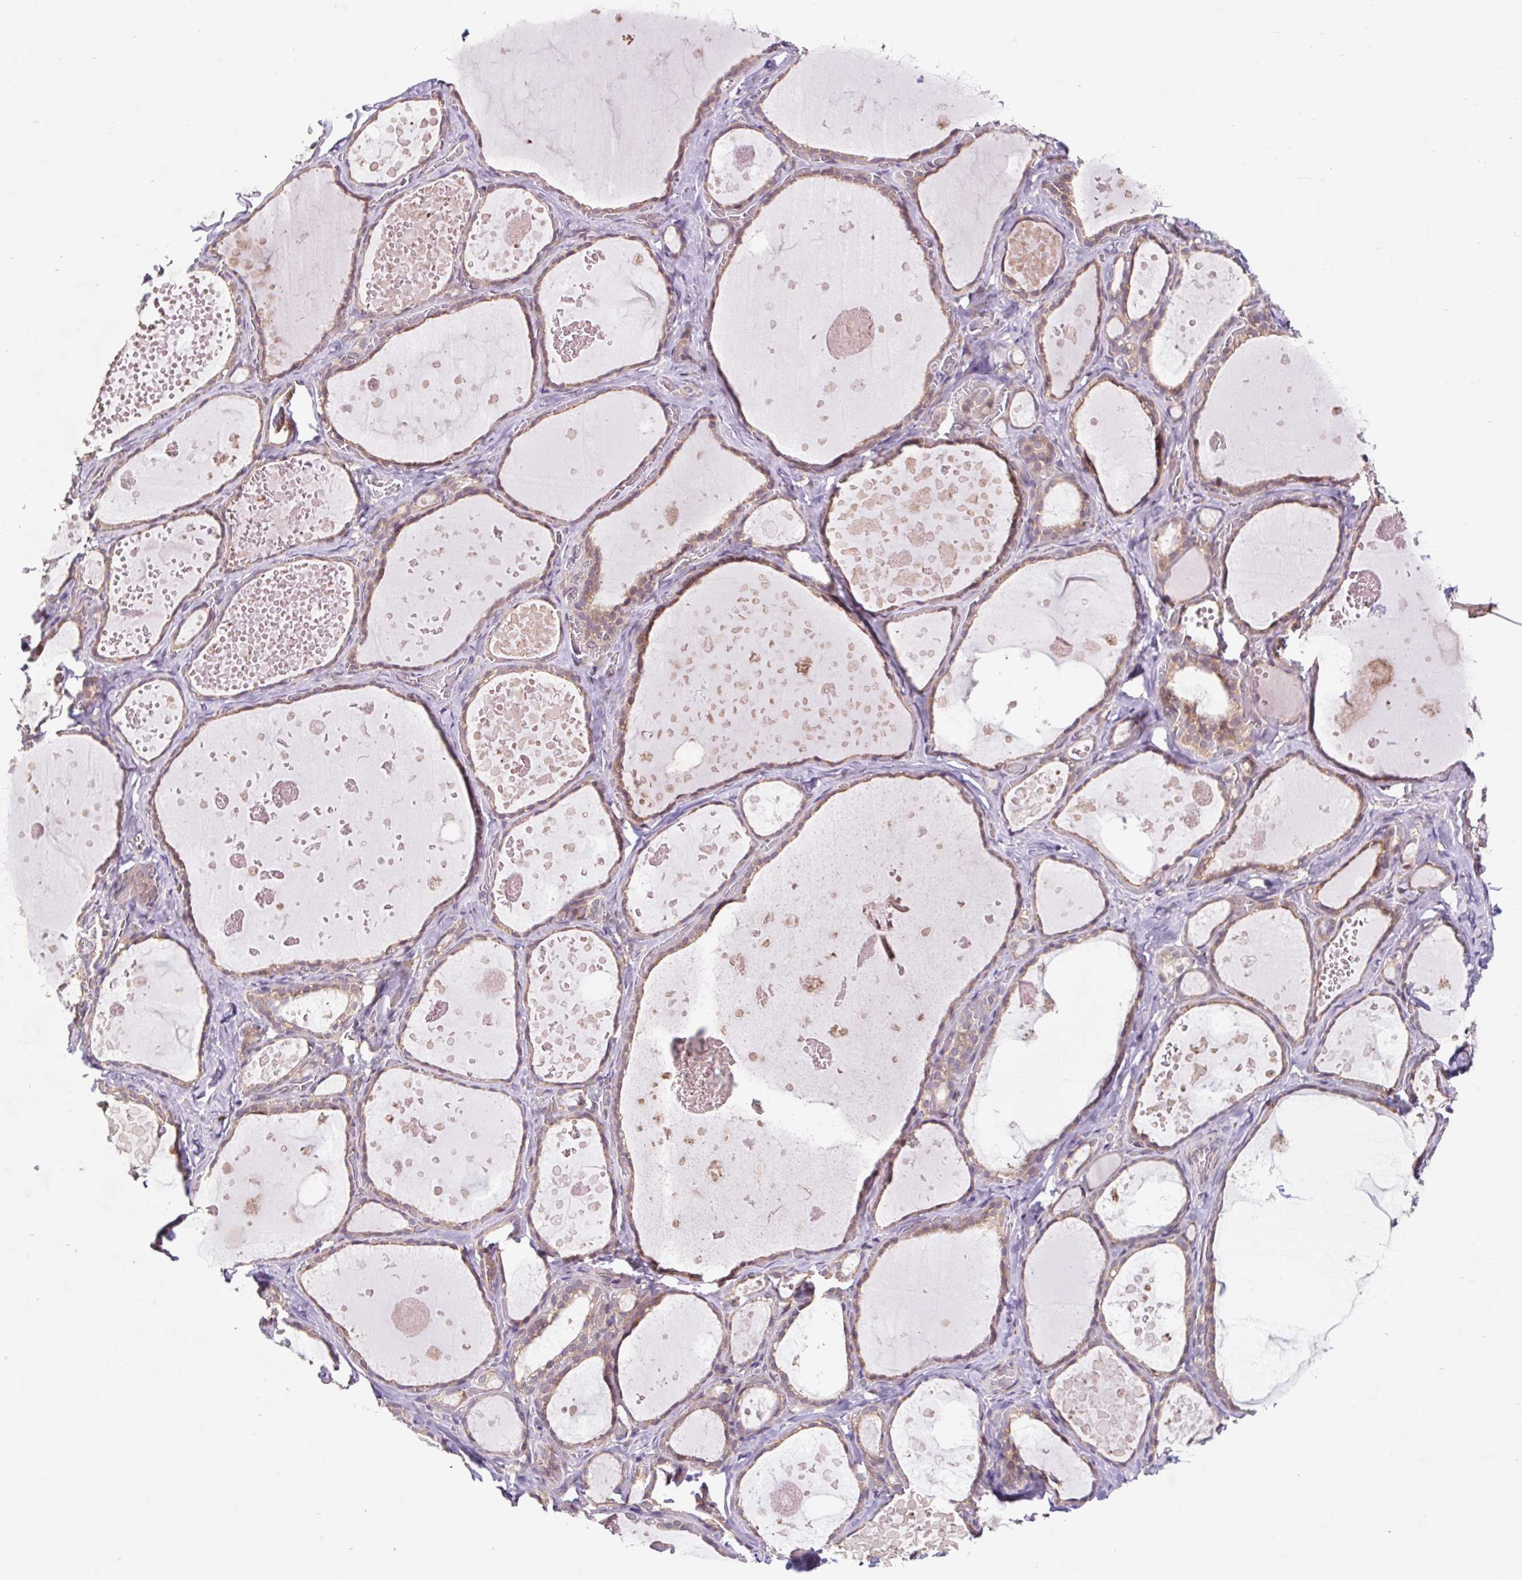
{"staining": {"intensity": "weak", "quantity": "25%-75%", "location": "cytoplasmic/membranous"}, "tissue": "thyroid gland", "cell_type": "Glandular cells", "image_type": "normal", "snomed": [{"axis": "morphology", "description": "Normal tissue, NOS"}, {"axis": "topography", "description": "Thyroid gland"}], "caption": "Thyroid gland stained with a brown dye exhibits weak cytoplasmic/membranous positive expression in about 25%-75% of glandular cells.", "gene": "HFE", "patient": {"sex": "female", "age": 56}}